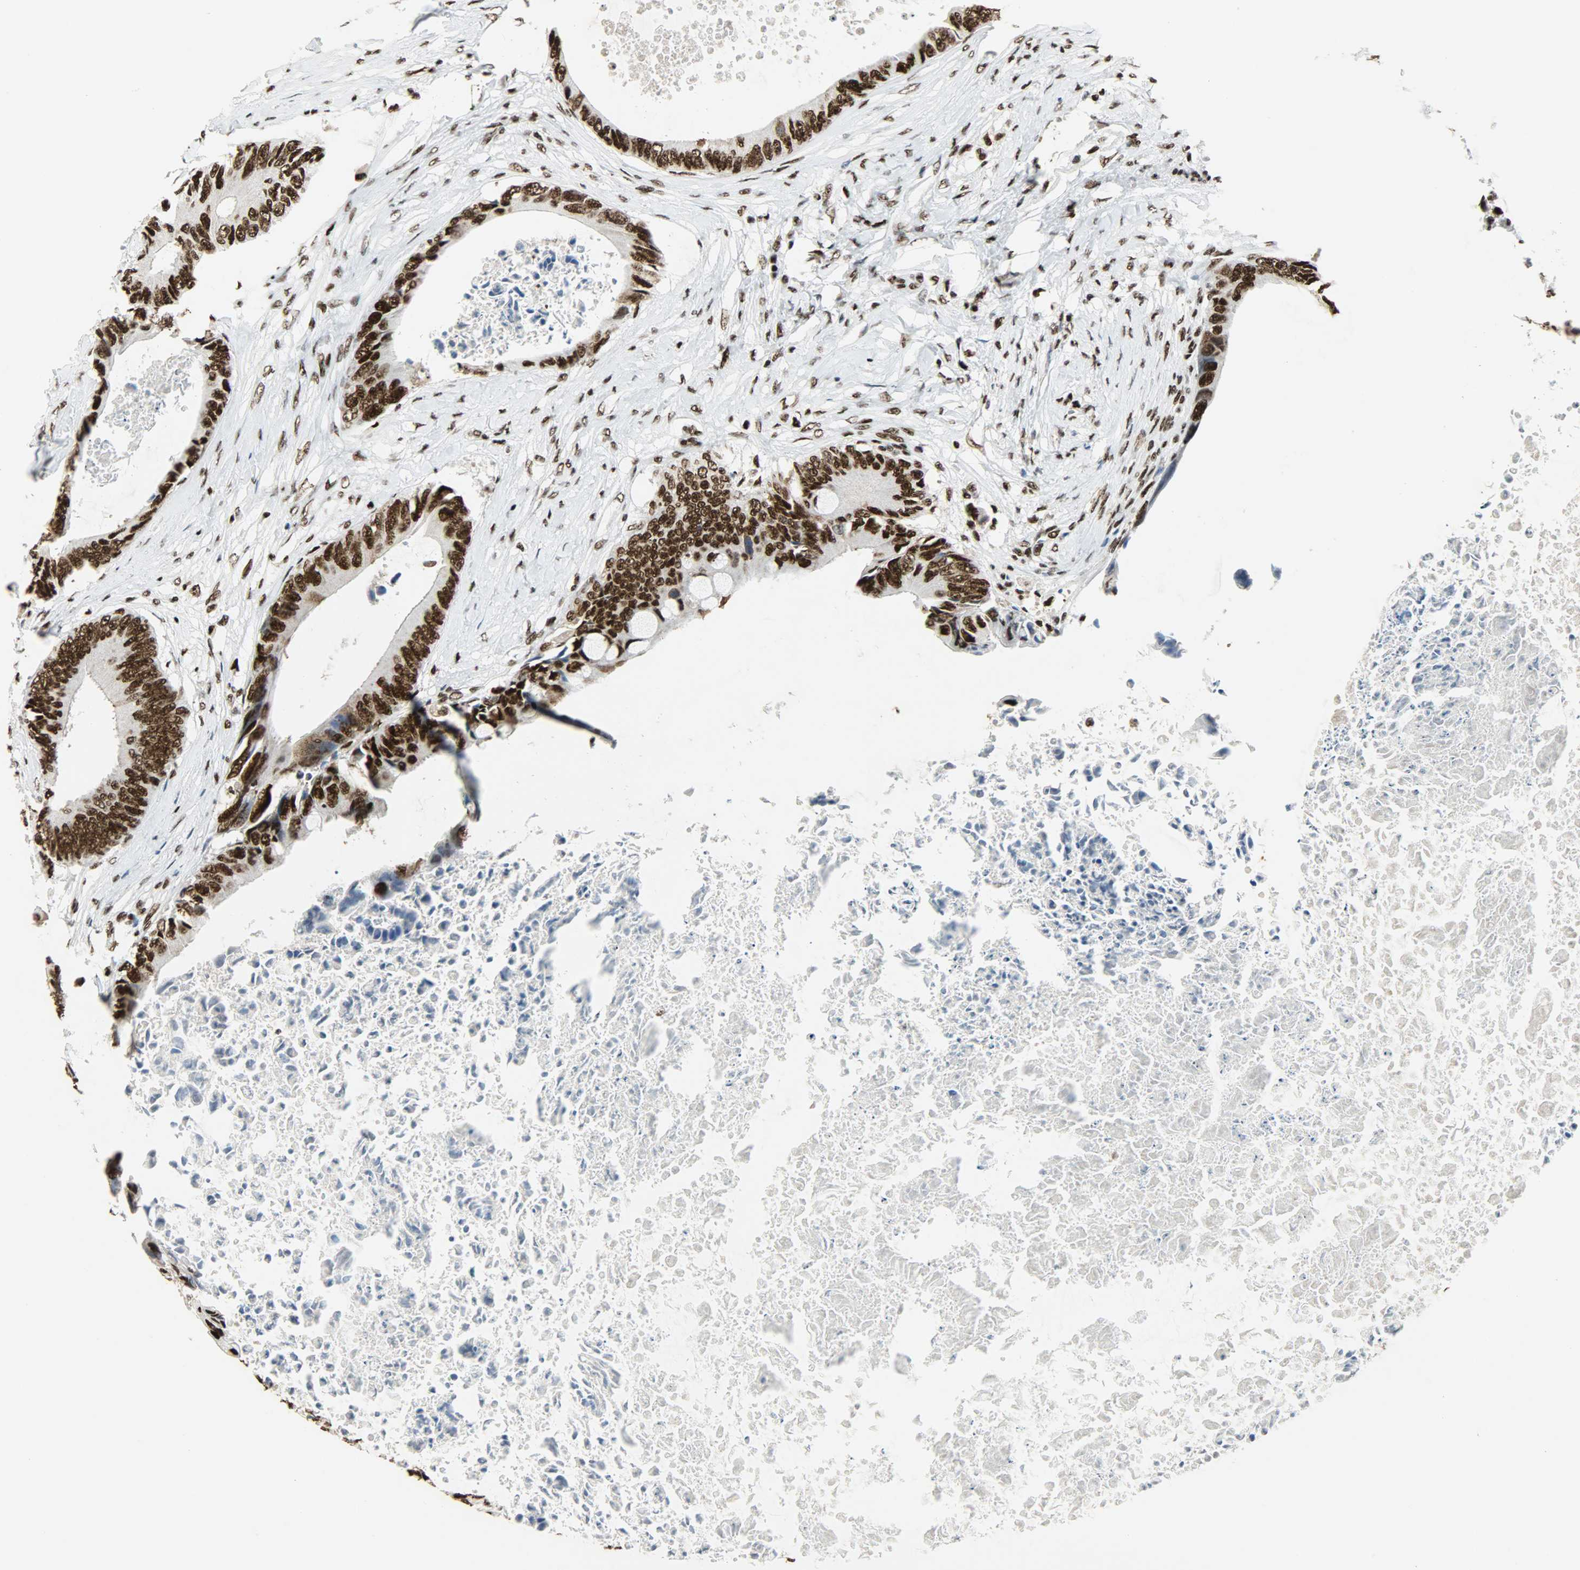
{"staining": {"intensity": "strong", "quantity": ">75%", "location": "nuclear"}, "tissue": "colorectal cancer", "cell_type": "Tumor cells", "image_type": "cancer", "snomed": [{"axis": "morphology", "description": "Normal tissue, NOS"}, {"axis": "morphology", "description": "Adenocarcinoma, NOS"}, {"axis": "topography", "description": "Rectum"}, {"axis": "topography", "description": "Peripheral nerve tissue"}], "caption": "Immunohistochemistry image of human colorectal cancer (adenocarcinoma) stained for a protein (brown), which shows high levels of strong nuclear staining in approximately >75% of tumor cells.", "gene": "SSB", "patient": {"sex": "female", "age": 77}}